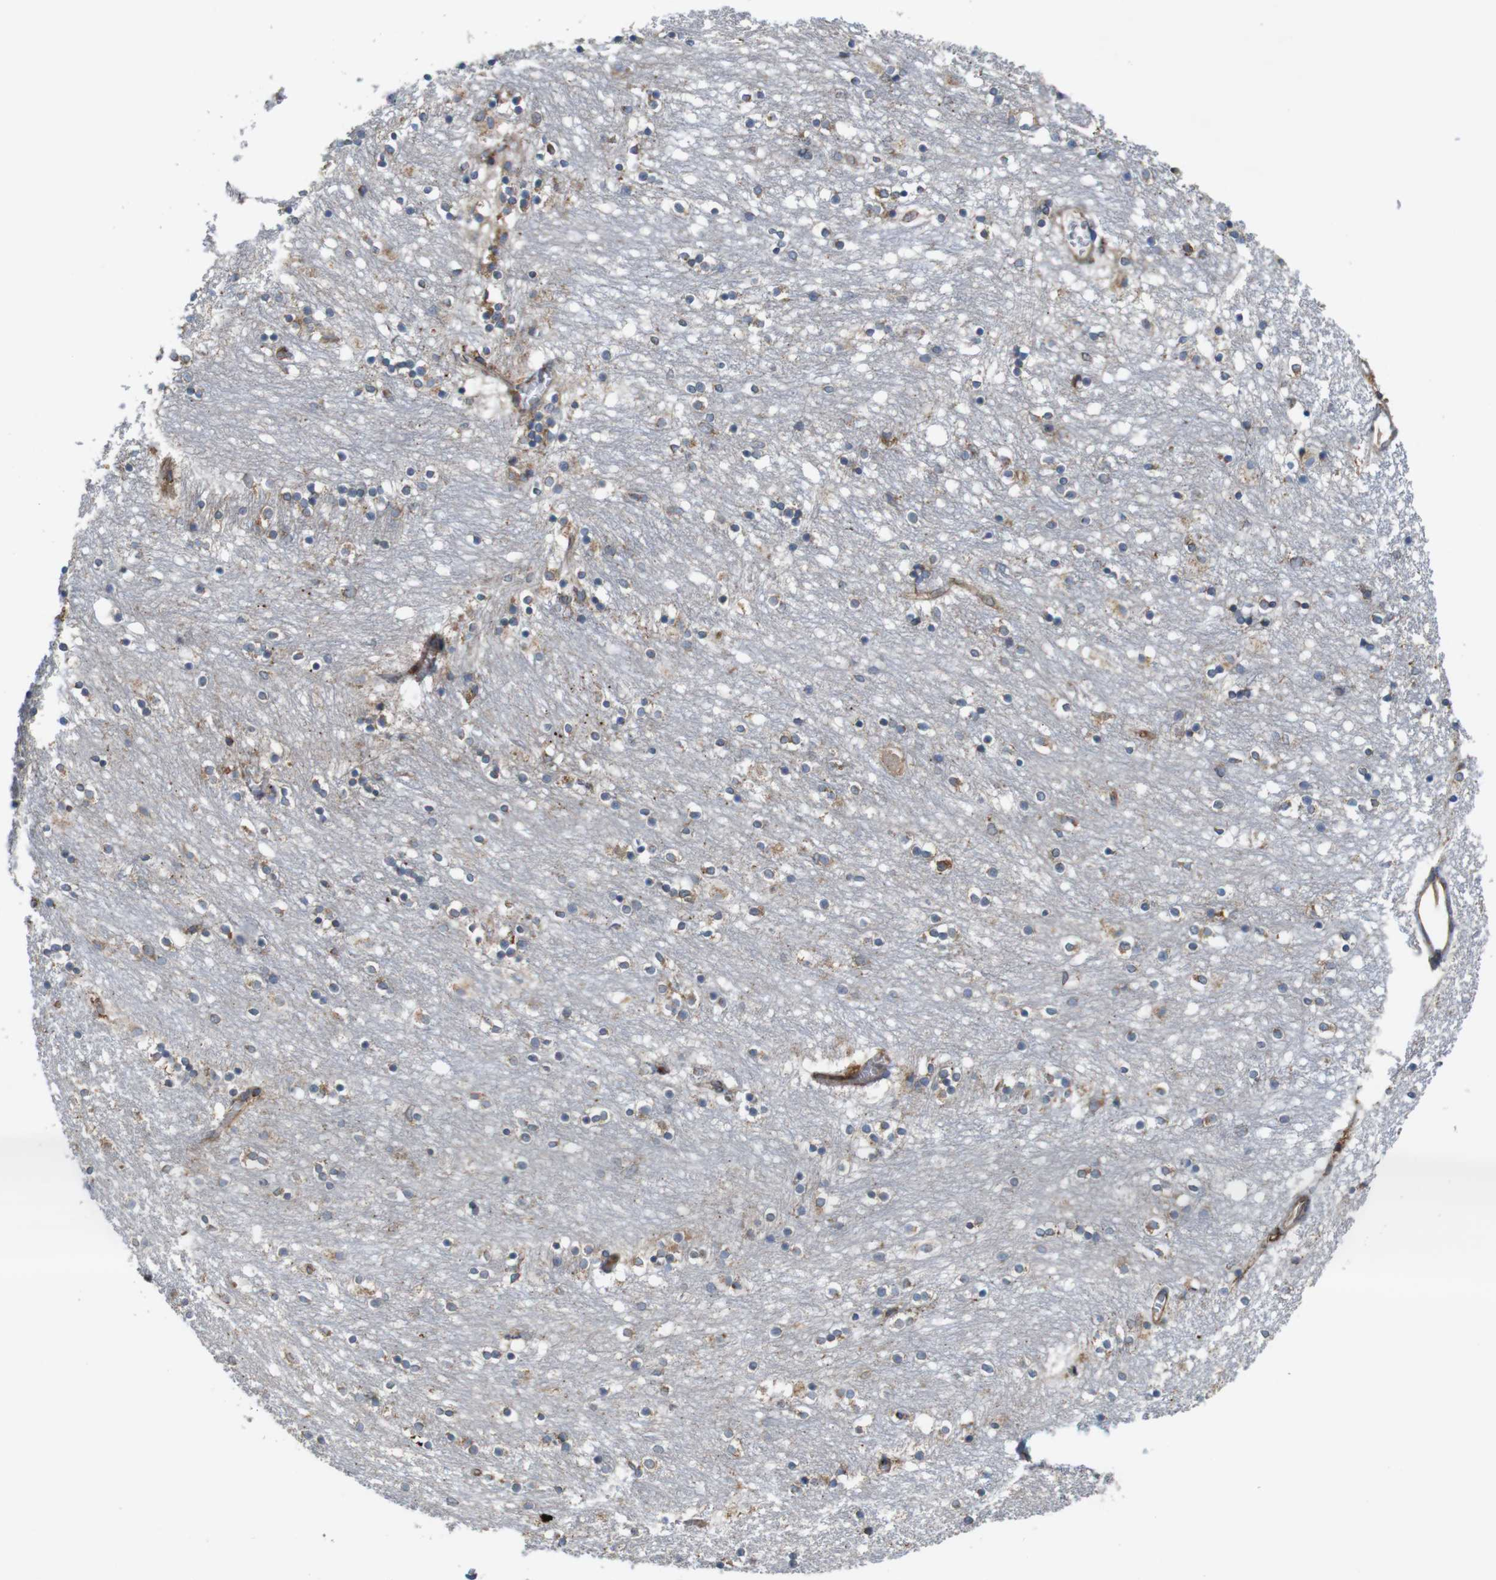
{"staining": {"intensity": "weak", "quantity": "<25%", "location": "cytoplasmic/membranous"}, "tissue": "caudate", "cell_type": "Glial cells", "image_type": "normal", "snomed": [{"axis": "morphology", "description": "Normal tissue, NOS"}, {"axis": "topography", "description": "Lateral ventricle wall"}], "caption": "This is a micrograph of immunohistochemistry (IHC) staining of benign caudate, which shows no staining in glial cells.", "gene": "UGGT1", "patient": {"sex": "female", "age": 54}}